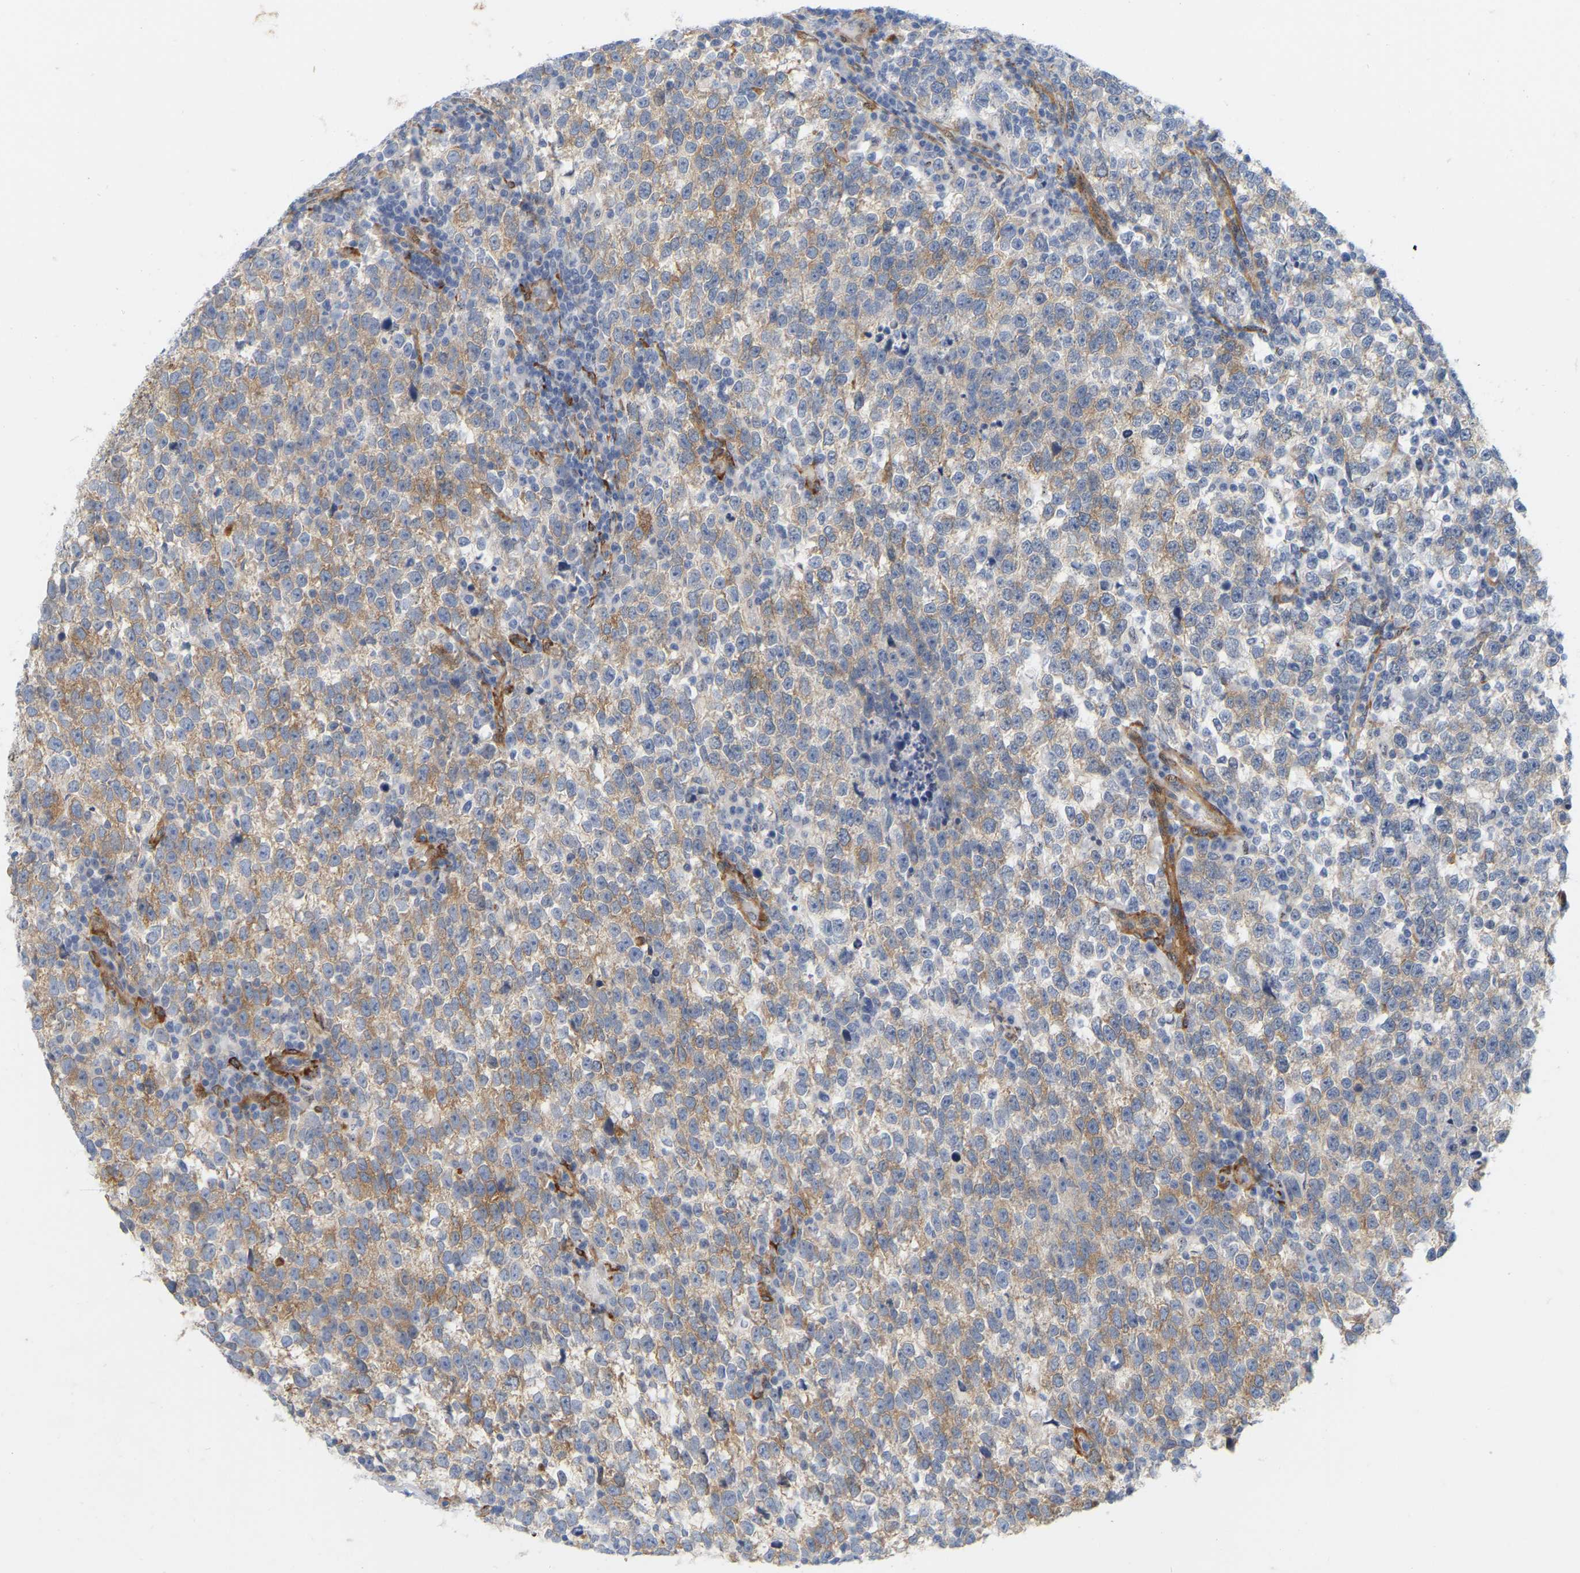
{"staining": {"intensity": "moderate", "quantity": "<25%", "location": "cytoplasmic/membranous"}, "tissue": "testis cancer", "cell_type": "Tumor cells", "image_type": "cancer", "snomed": [{"axis": "morphology", "description": "Normal tissue, NOS"}, {"axis": "morphology", "description": "Seminoma, NOS"}, {"axis": "topography", "description": "Testis"}], "caption": "An image of human testis cancer stained for a protein demonstrates moderate cytoplasmic/membranous brown staining in tumor cells.", "gene": "RAPH1", "patient": {"sex": "male", "age": 43}}